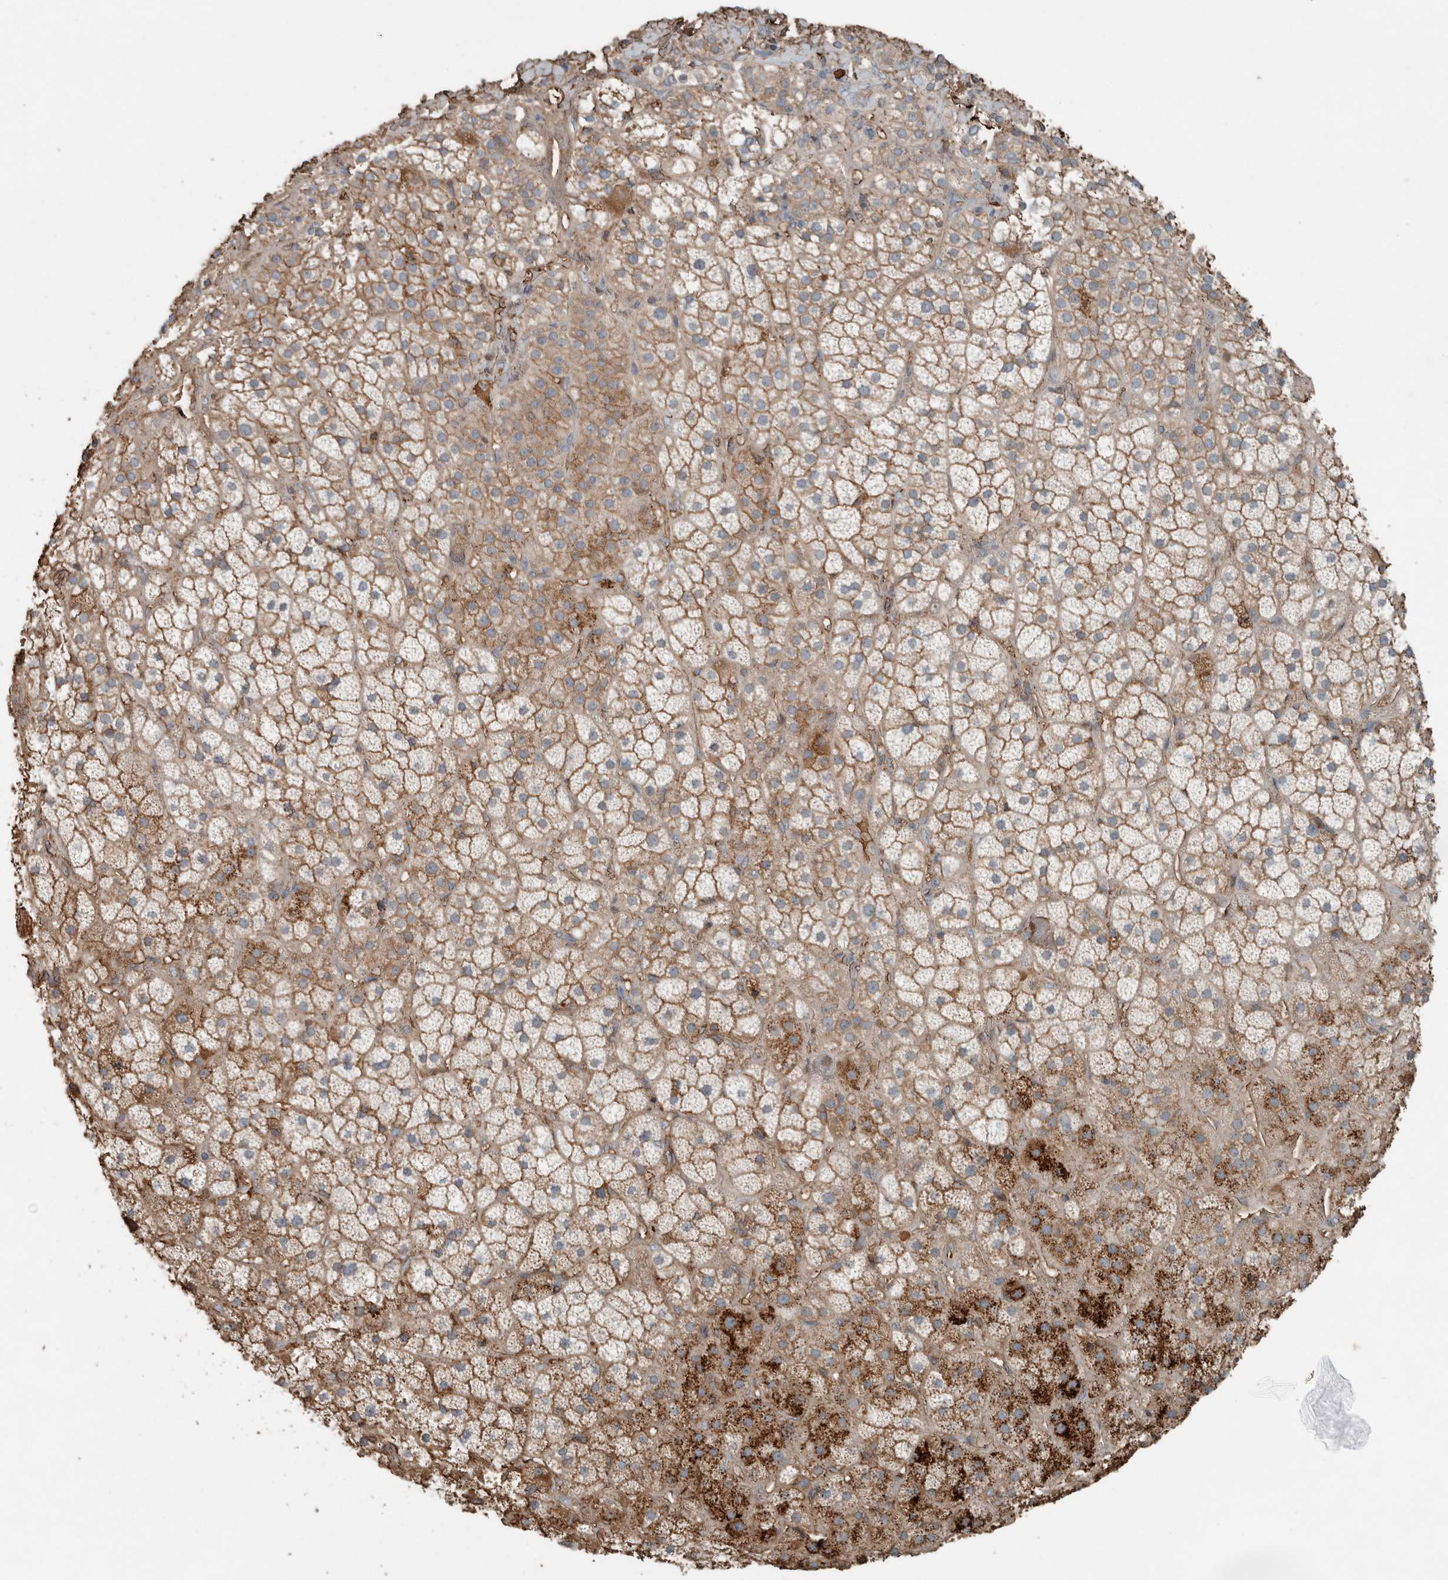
{"staining": {"intensity": "moderate", "quantity": ">75%", "location": "cytoplasmic/membranous"}, "tissue": "adrenal gland", "cell_type": "Glandular cells", "image_type": "normal", "snomed": [{"axis": "morphology", "description": "Normal tissue, NOS"}, {"axis": "topography", "description": "Adrenal gland"}], "caption": "Adrenal gland stained with DAB (3,3'-diaminobenzidine) immunohistochemistry displays medium levels of moderate cytoplasmic/membranous expression in about >75% of glandular cells.", "gene": "USP34", "patient": {"sex": "male", "age": 57}}